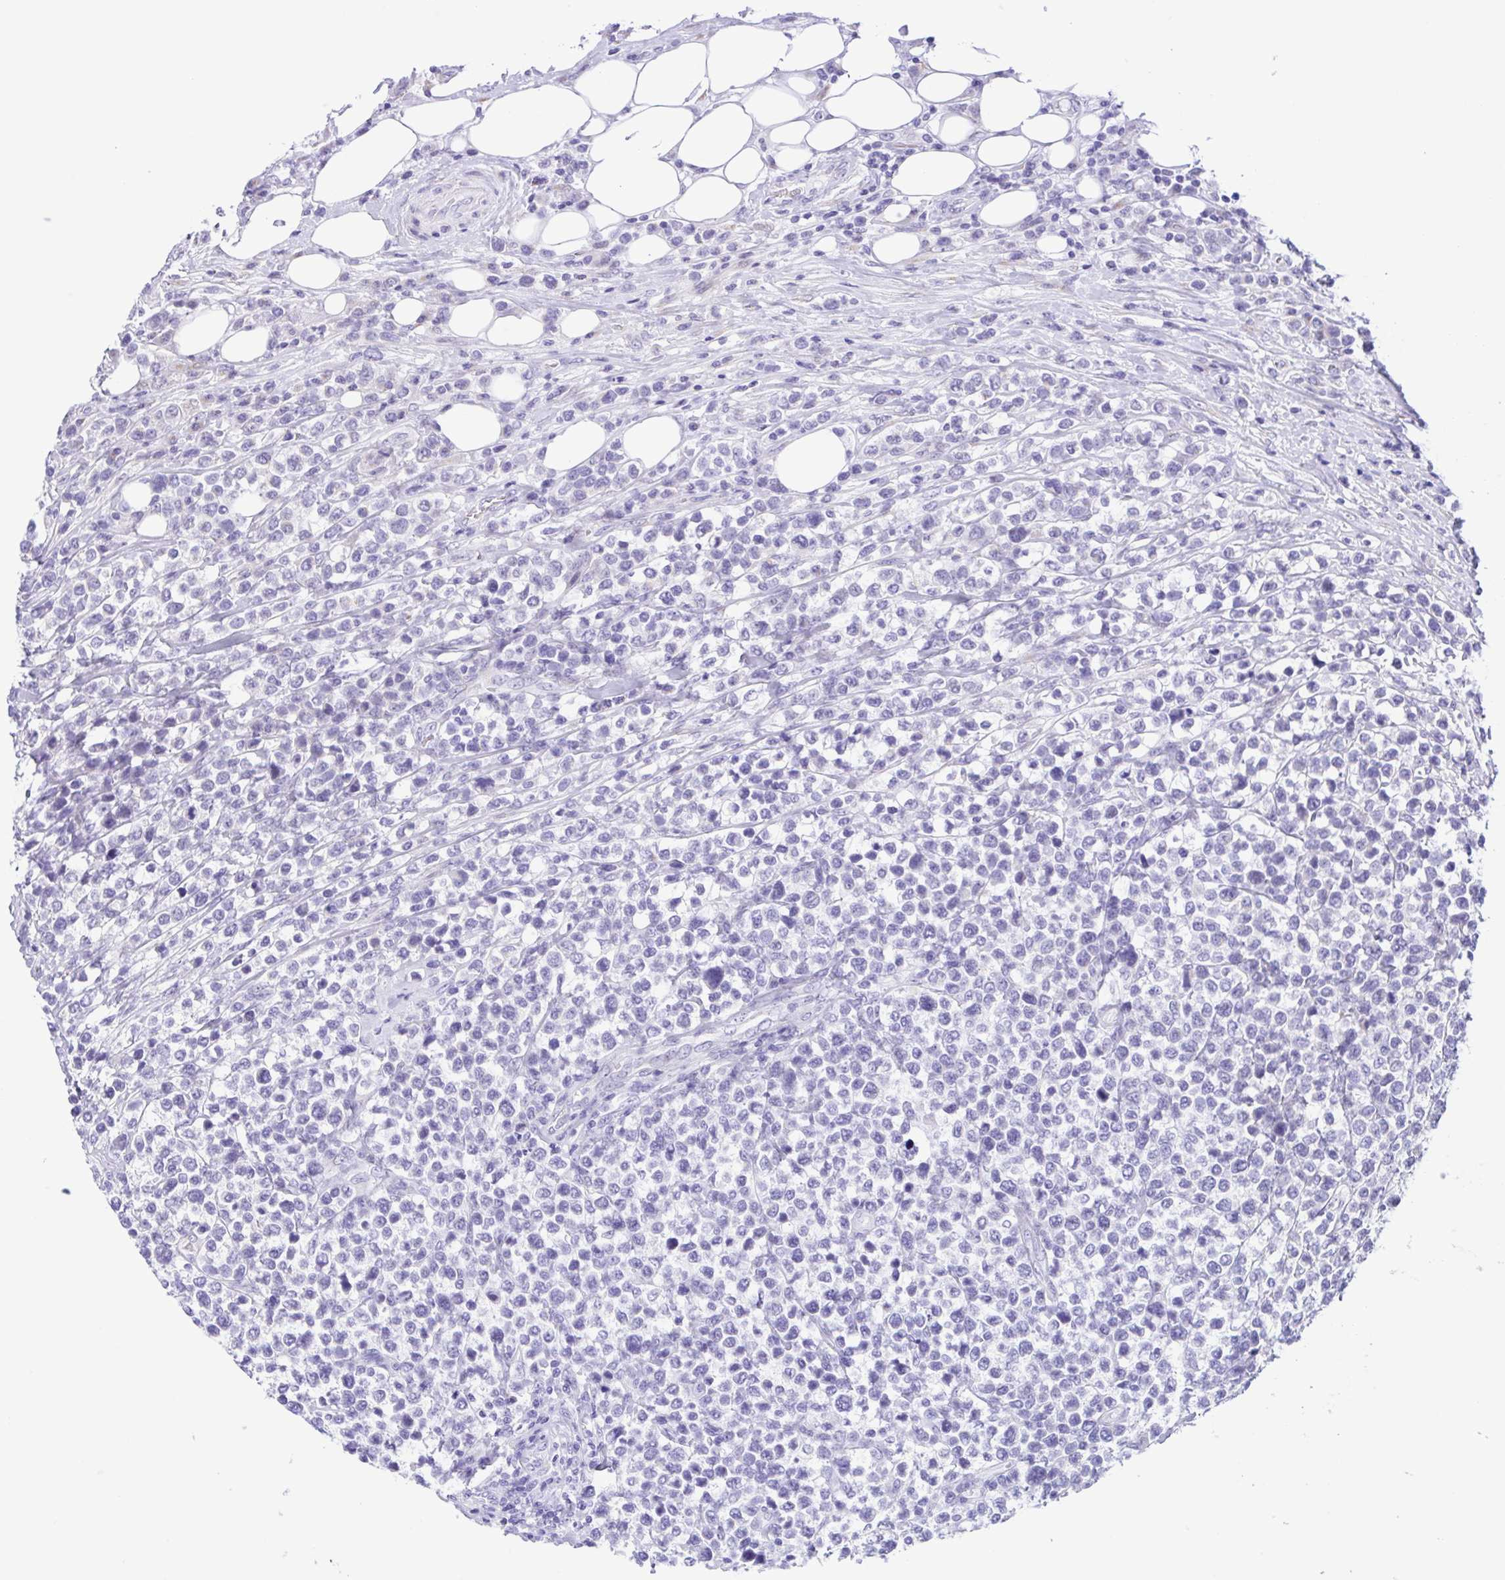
{"staining": {"intensity": "negative", "quantity": "none", "location": "none"}, "tissue": "lymphoma", "cell_type": "Tumor cells", "image_type": "cancer", "snomed": [{"axis": "morphology", "description": "Malignant lymphoma, non-Hodgkin's type, High grade"}, {"axis": "topography", "description": "Soft tissue"}], "caption": "DAB immunohistochemical staining of lymphoma shows no significant expression in tumor cells. (Immunohistochemistry (ihc), brightfield microscopy, high magnification).", "gene": "TGM3", "patient": {"sex": "female", "age": 56}}